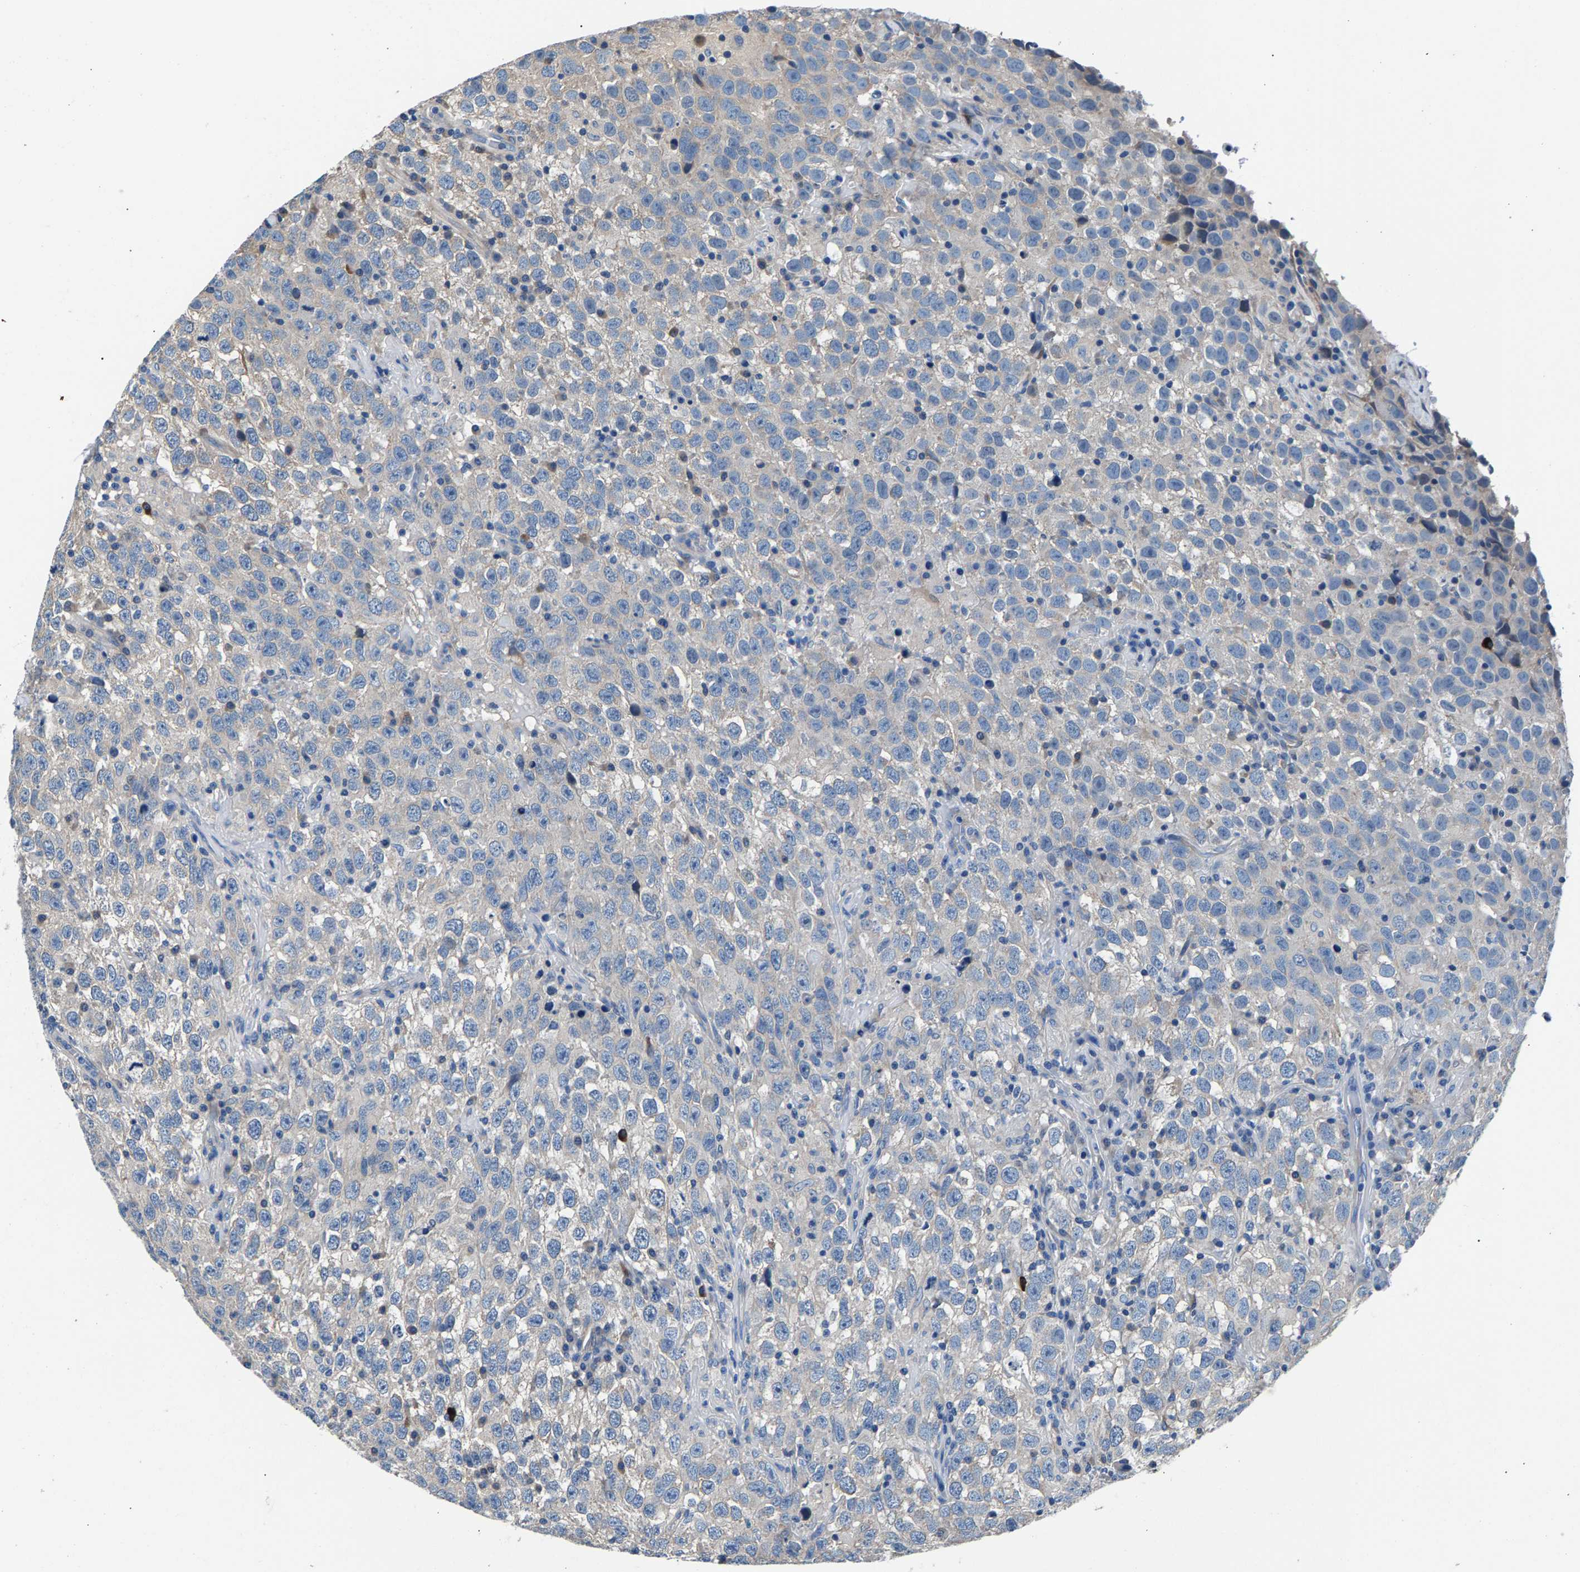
{"staining": {"intensity": "weak", "quantity": "25%-75%", "location": "cytoplasmic/membranous"}, "tissue": "testis cancer", "cell_type": "Tumor cells", "image_type": "cancer", "snomed": [{"axis": "morphology", "description": "Seminoma, NOS"}, {"axis": "topography", "description": "Testis"}], "caption": "Testis cancer tissue demonstrates weak cytoplasmic/membranous staining in approximately 25%-75% of tumor cells, visualized by immunohistochemistry.", "gene": "CDRT4", "patient": {"sex": "male", "age": 41}}